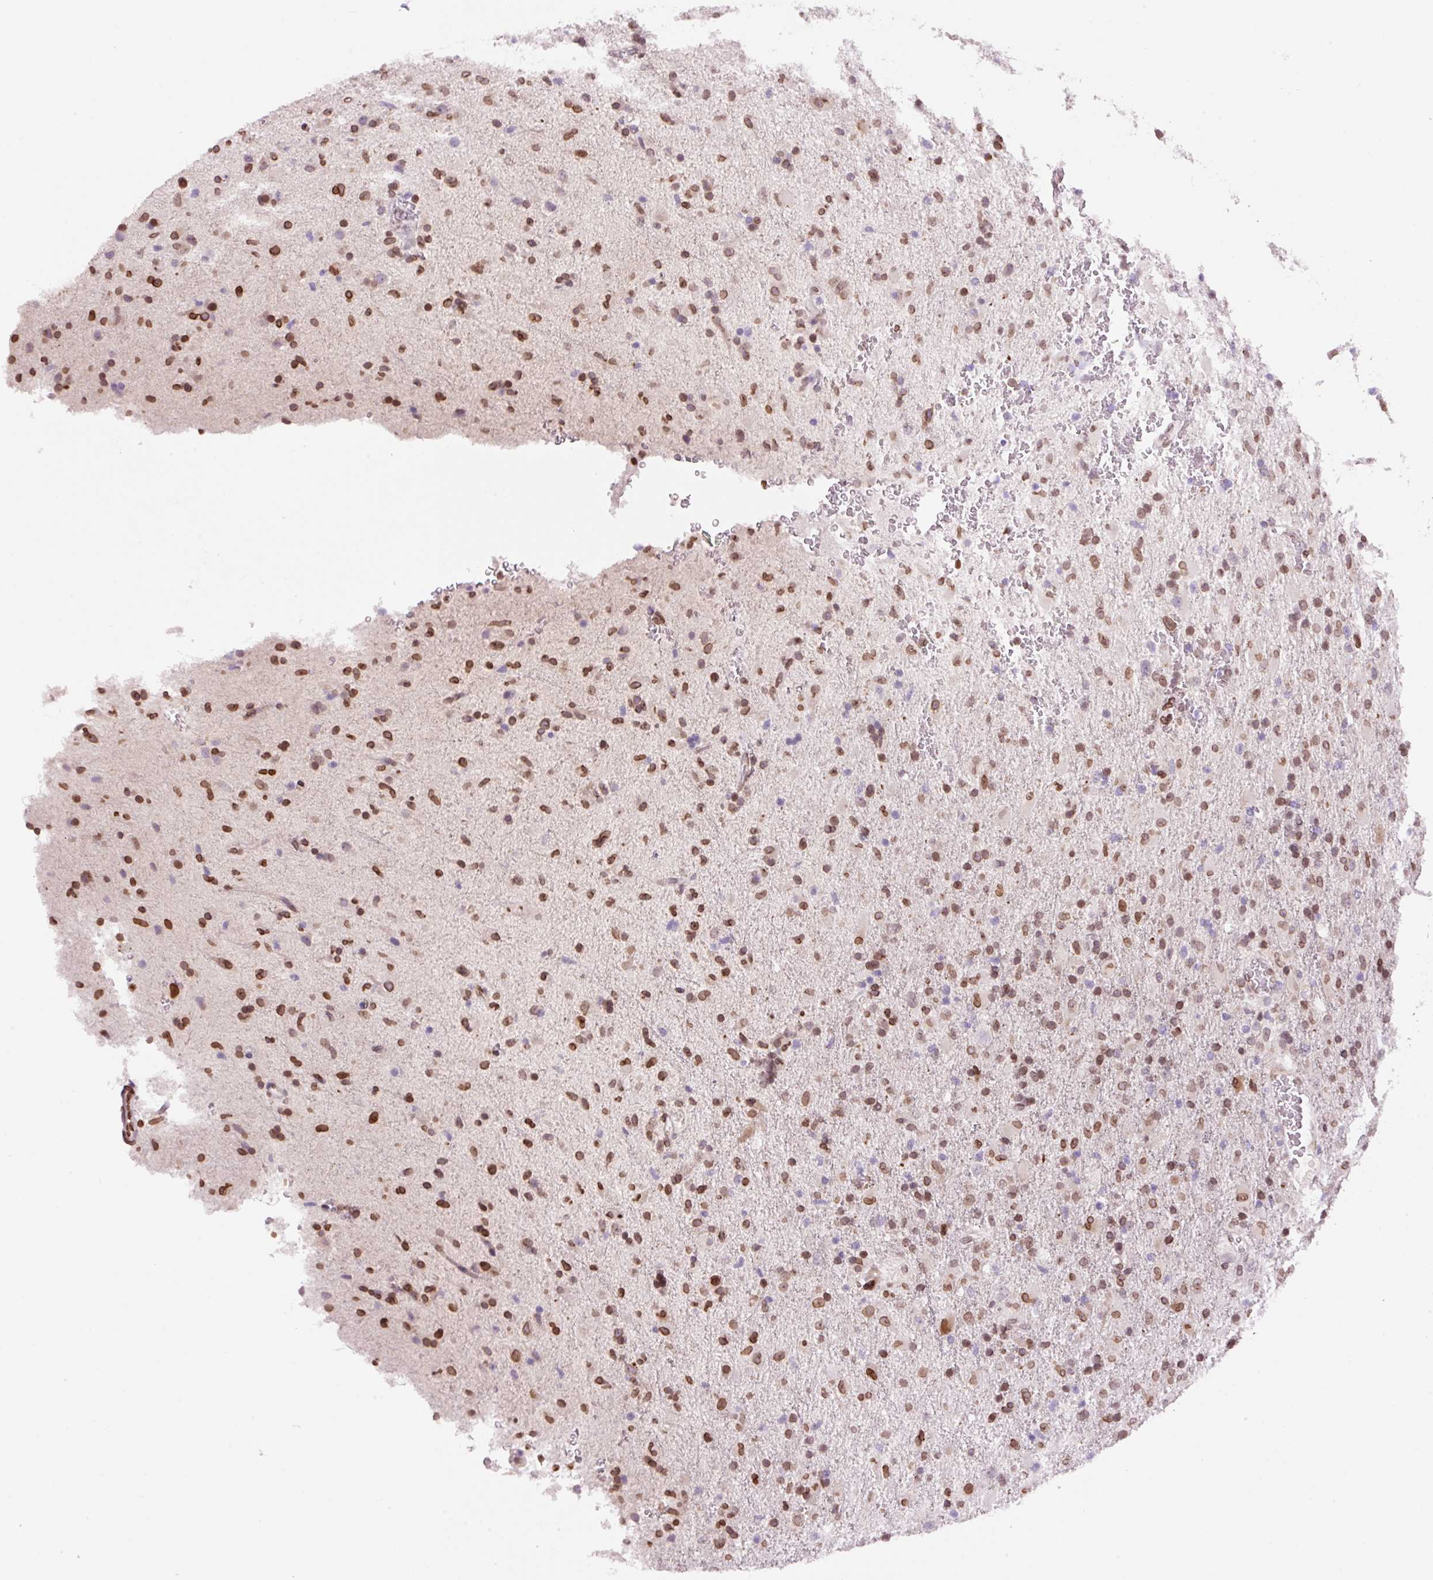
{"staining": {"intensity": "strong", "quantity": ">75%", "location": "cytoplasmic/membranous,nuclear"}, "tissue": "glioma", "cell_type": "Tumor cells", "image_type": "cancer", "snomed": [{"axis": "morphology", "description": "Glioma, malignant, Low grade"}, {"axis": "topography", "description": "Brain"}], "caption": "About >75% of tumor cells in human malignant glioma (low-grade) demonstrate strong cytoplasmic/membranous and nuclear protein staining as visualized by brown immunohistochemical staining.", "gene": "ZNF224", "patient": {"sex": "male", "age": 65}}